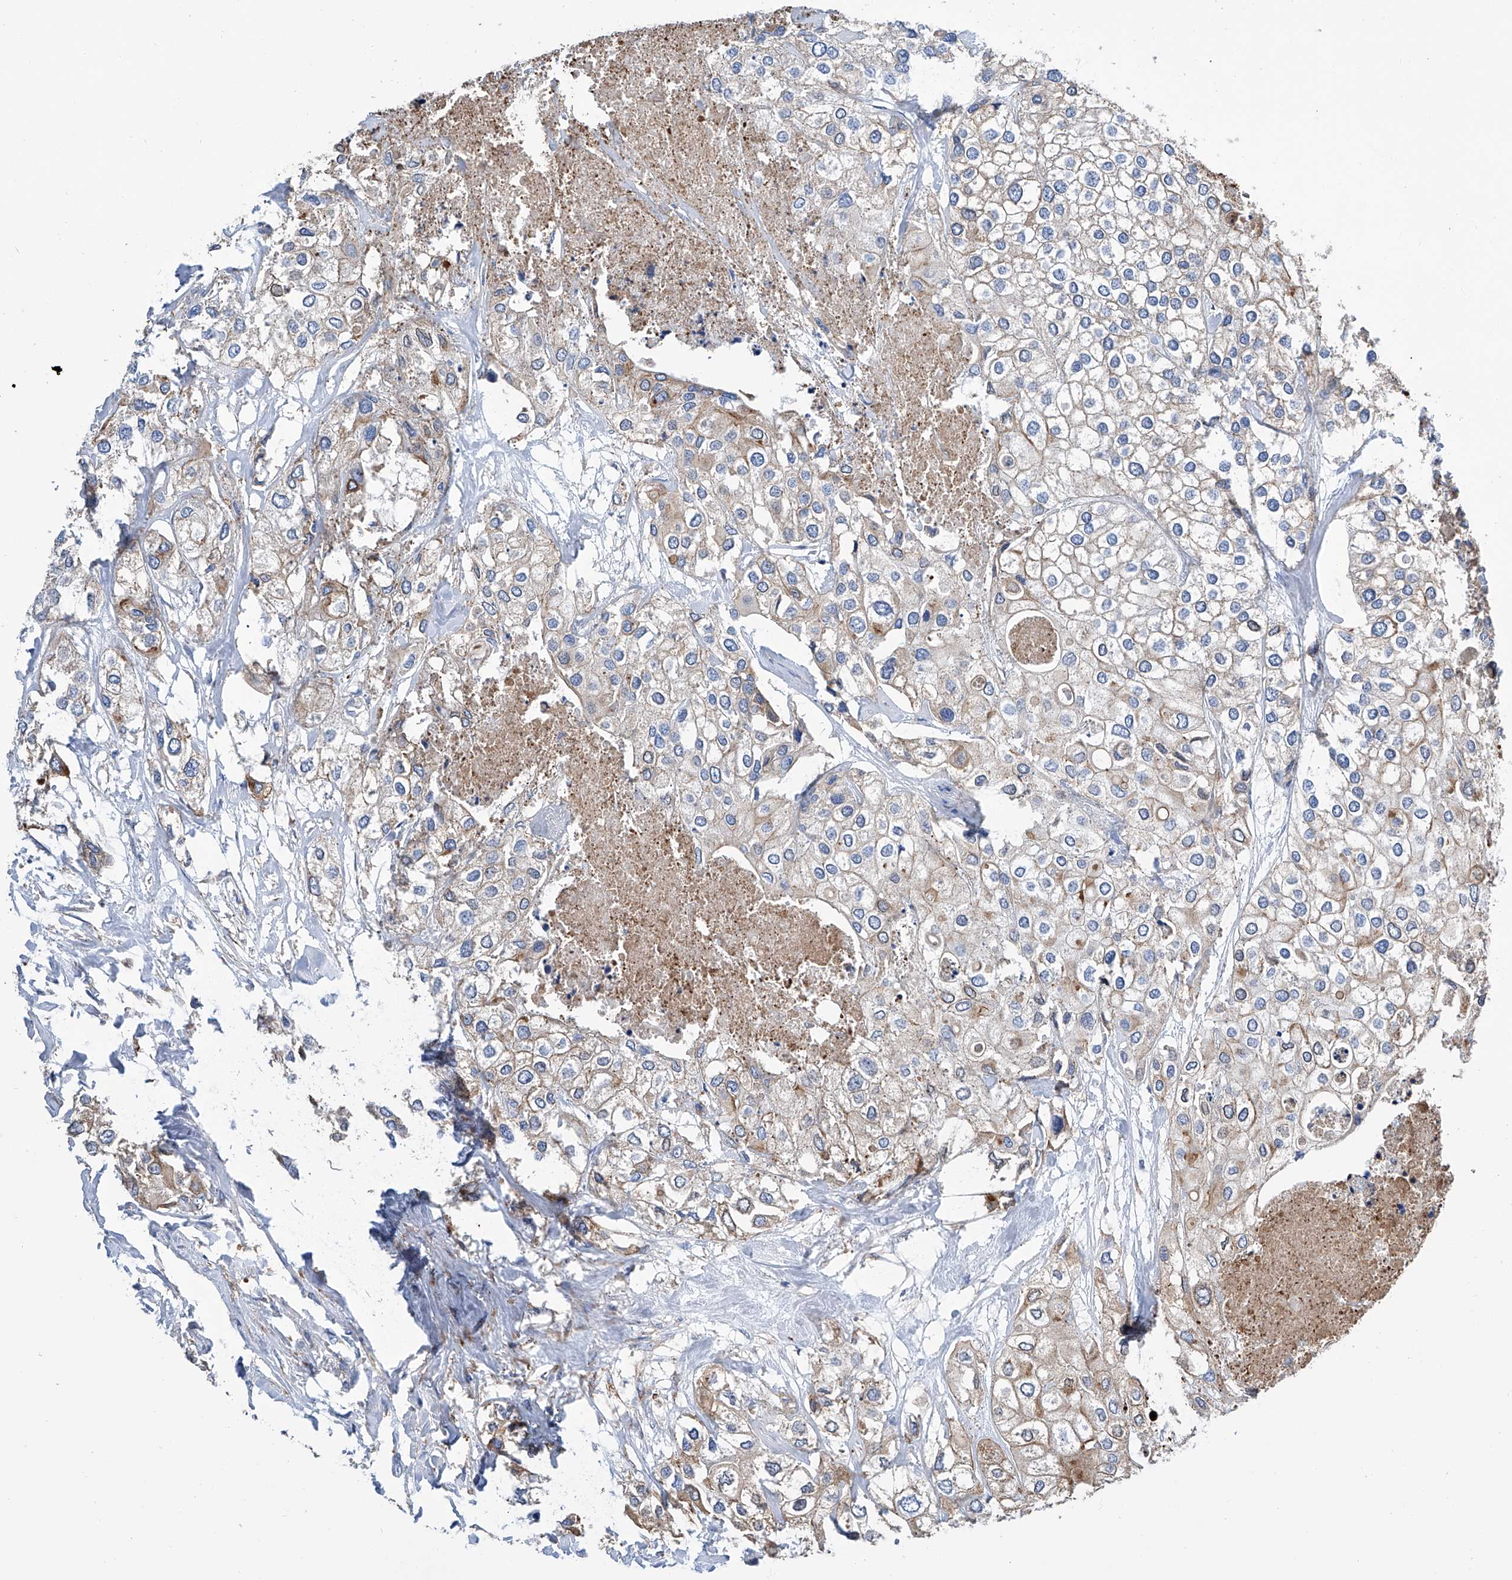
{"staining": {"intensity": "weak", "quantity": "25%-75%", "location": "cytoplasmic/membranous"}, "tissue": "urothelial cancer", "cell_type": "Tumor cells", "image_type": "cancer", "snomed": [{"axis": "morphology", "description": "Urothelial carcinoma, High grade"}, {"axis": "topography", "description": "Urinary bladder"}], "caption": "Immunohistochemical staining of urothelial cancer demonstrates weak cytoplasmic/membranous protein expression in approximately 25%-75% of tumor cells.", "gene": "GPT", "patient": {"sex": "male", "age": 64}}